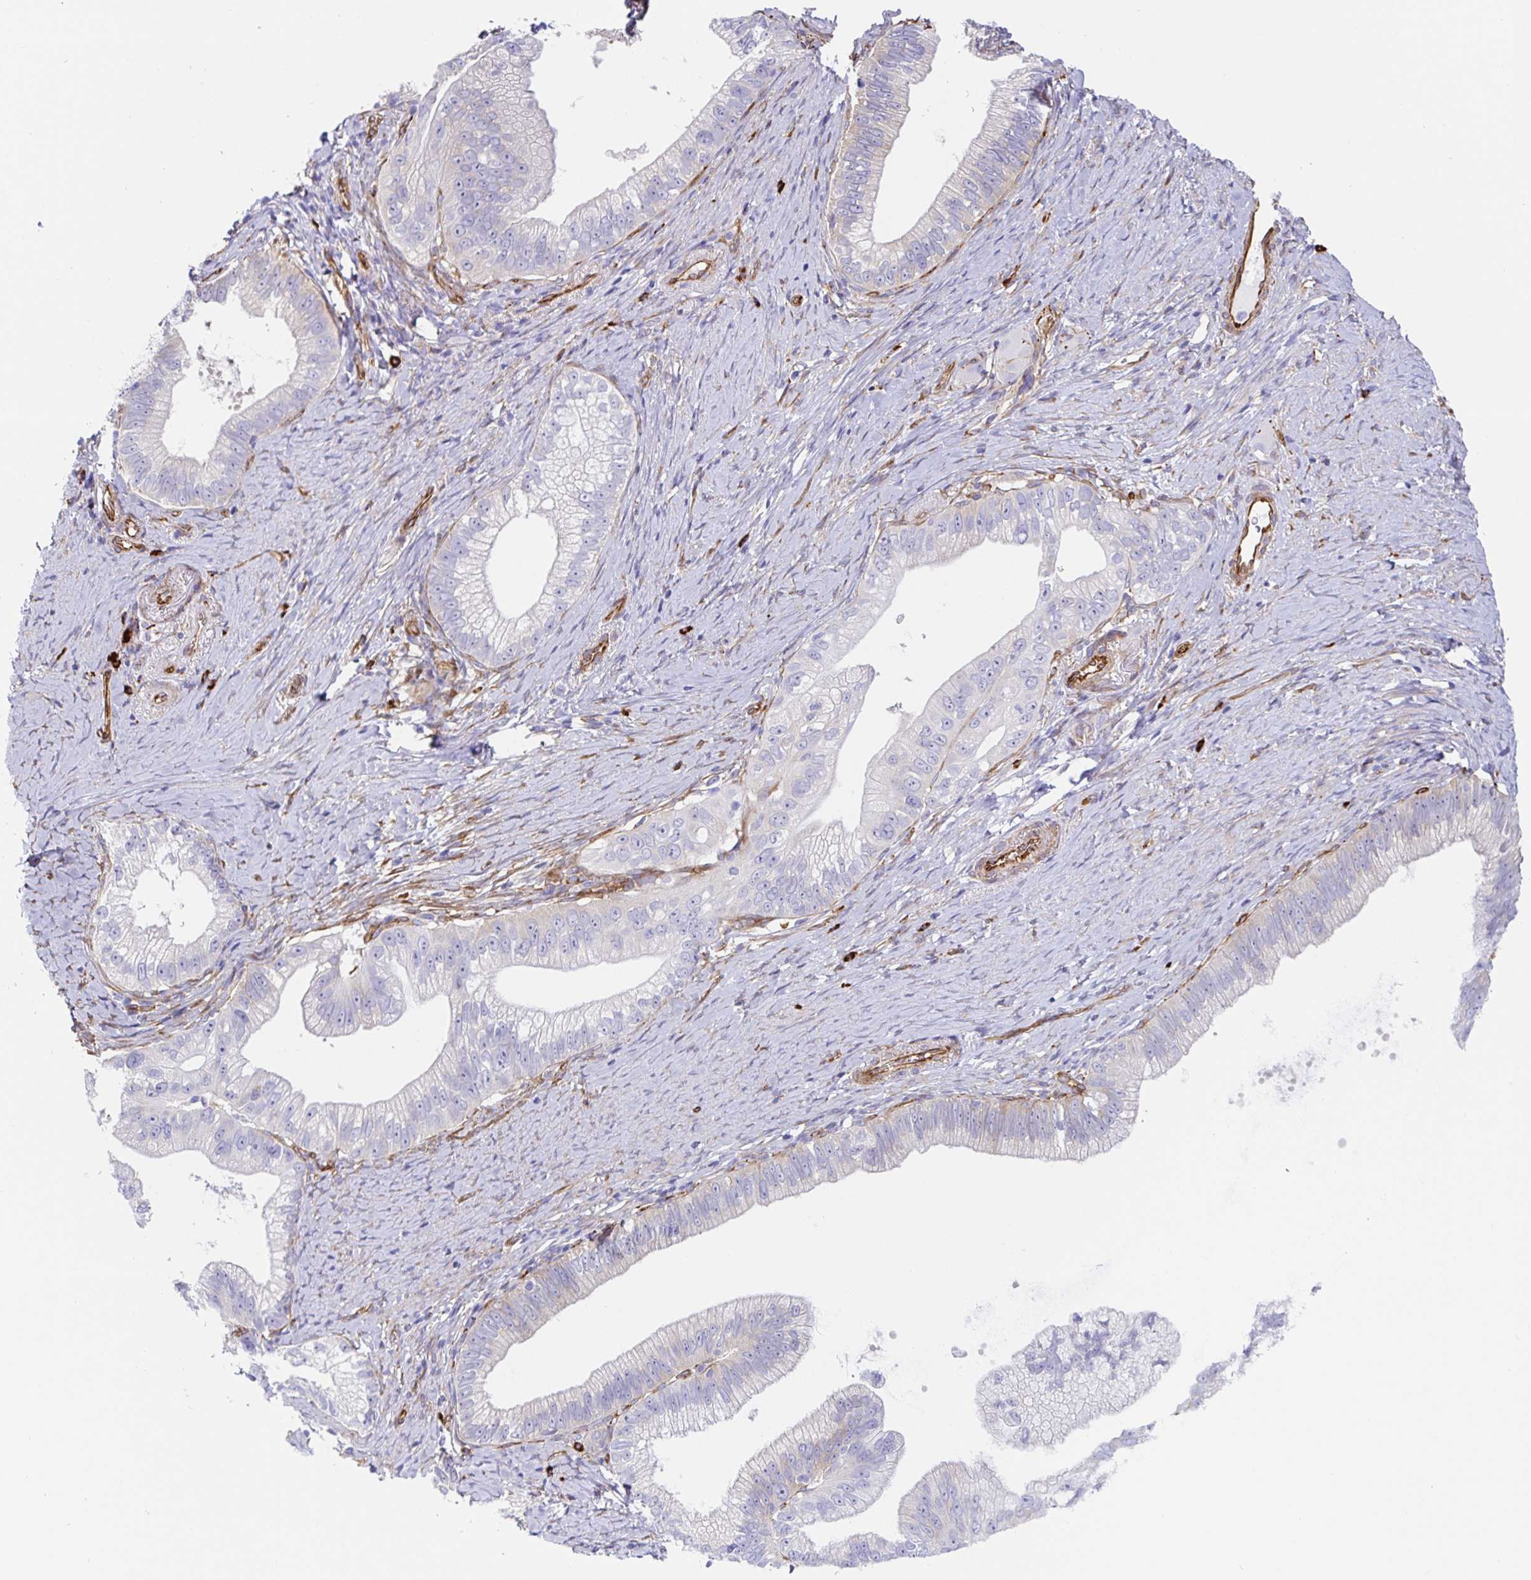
{"staining": {"intensity": "negative", "quantity": "none", "location": "none"}, "tissue": "pancreatic cancer", "cell_type": "Tumor cells", "image_type": "cancer", "snomed": [{"axis": "morphology", "description": "Adenocarcinoma, NOS"}, {"axis": "topography", "description": "Pancreas"}], "caption": "A micrograph of pancreatic cancer (adenocarcinoma) stained for a protein exhibits no brown staining in tumor cells.", "gene": "DOCK1", "patient": {"sex": "male", "age": 70}}